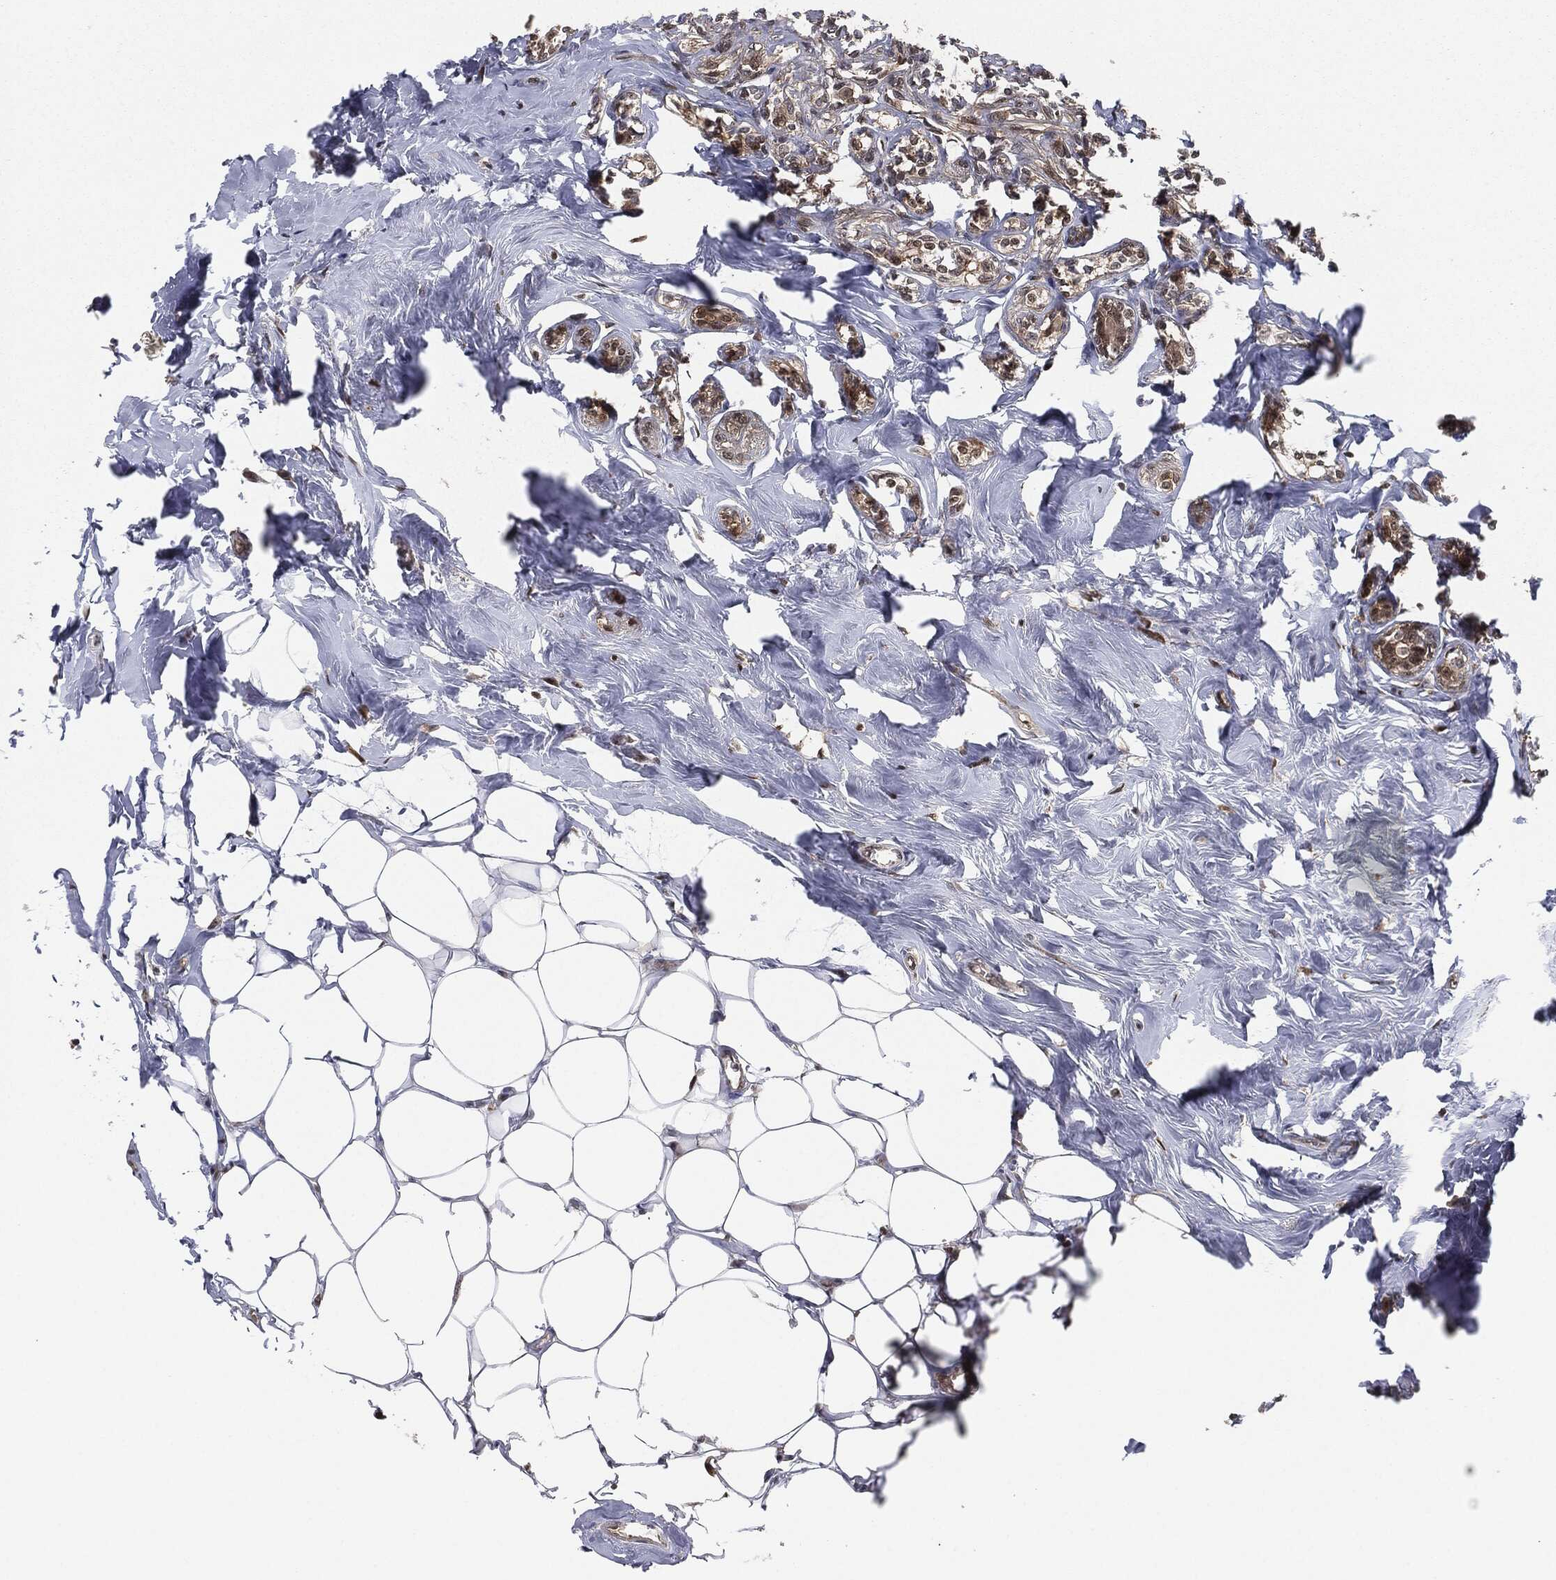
{"staining": {"intensity": "negative", "quantity": "none", "location": "none"}, "tissue": "breast cancer", "cell_type": "Tumor cells", "image_type": "cancer", "snomed": [{"axis": "morphology", "description": "Duct carcinoma"}, {"axis": "topography", "description": "Breast"}], "caption": "Image shows no protein staining in tumor cells of breast cancer (infiltrating ductal carcinoma) tissue. (IHC, brightfield microscopy, high magnification).", "gene": "CAPRIN2", "patient": {"sex": "female", "age": 83}}